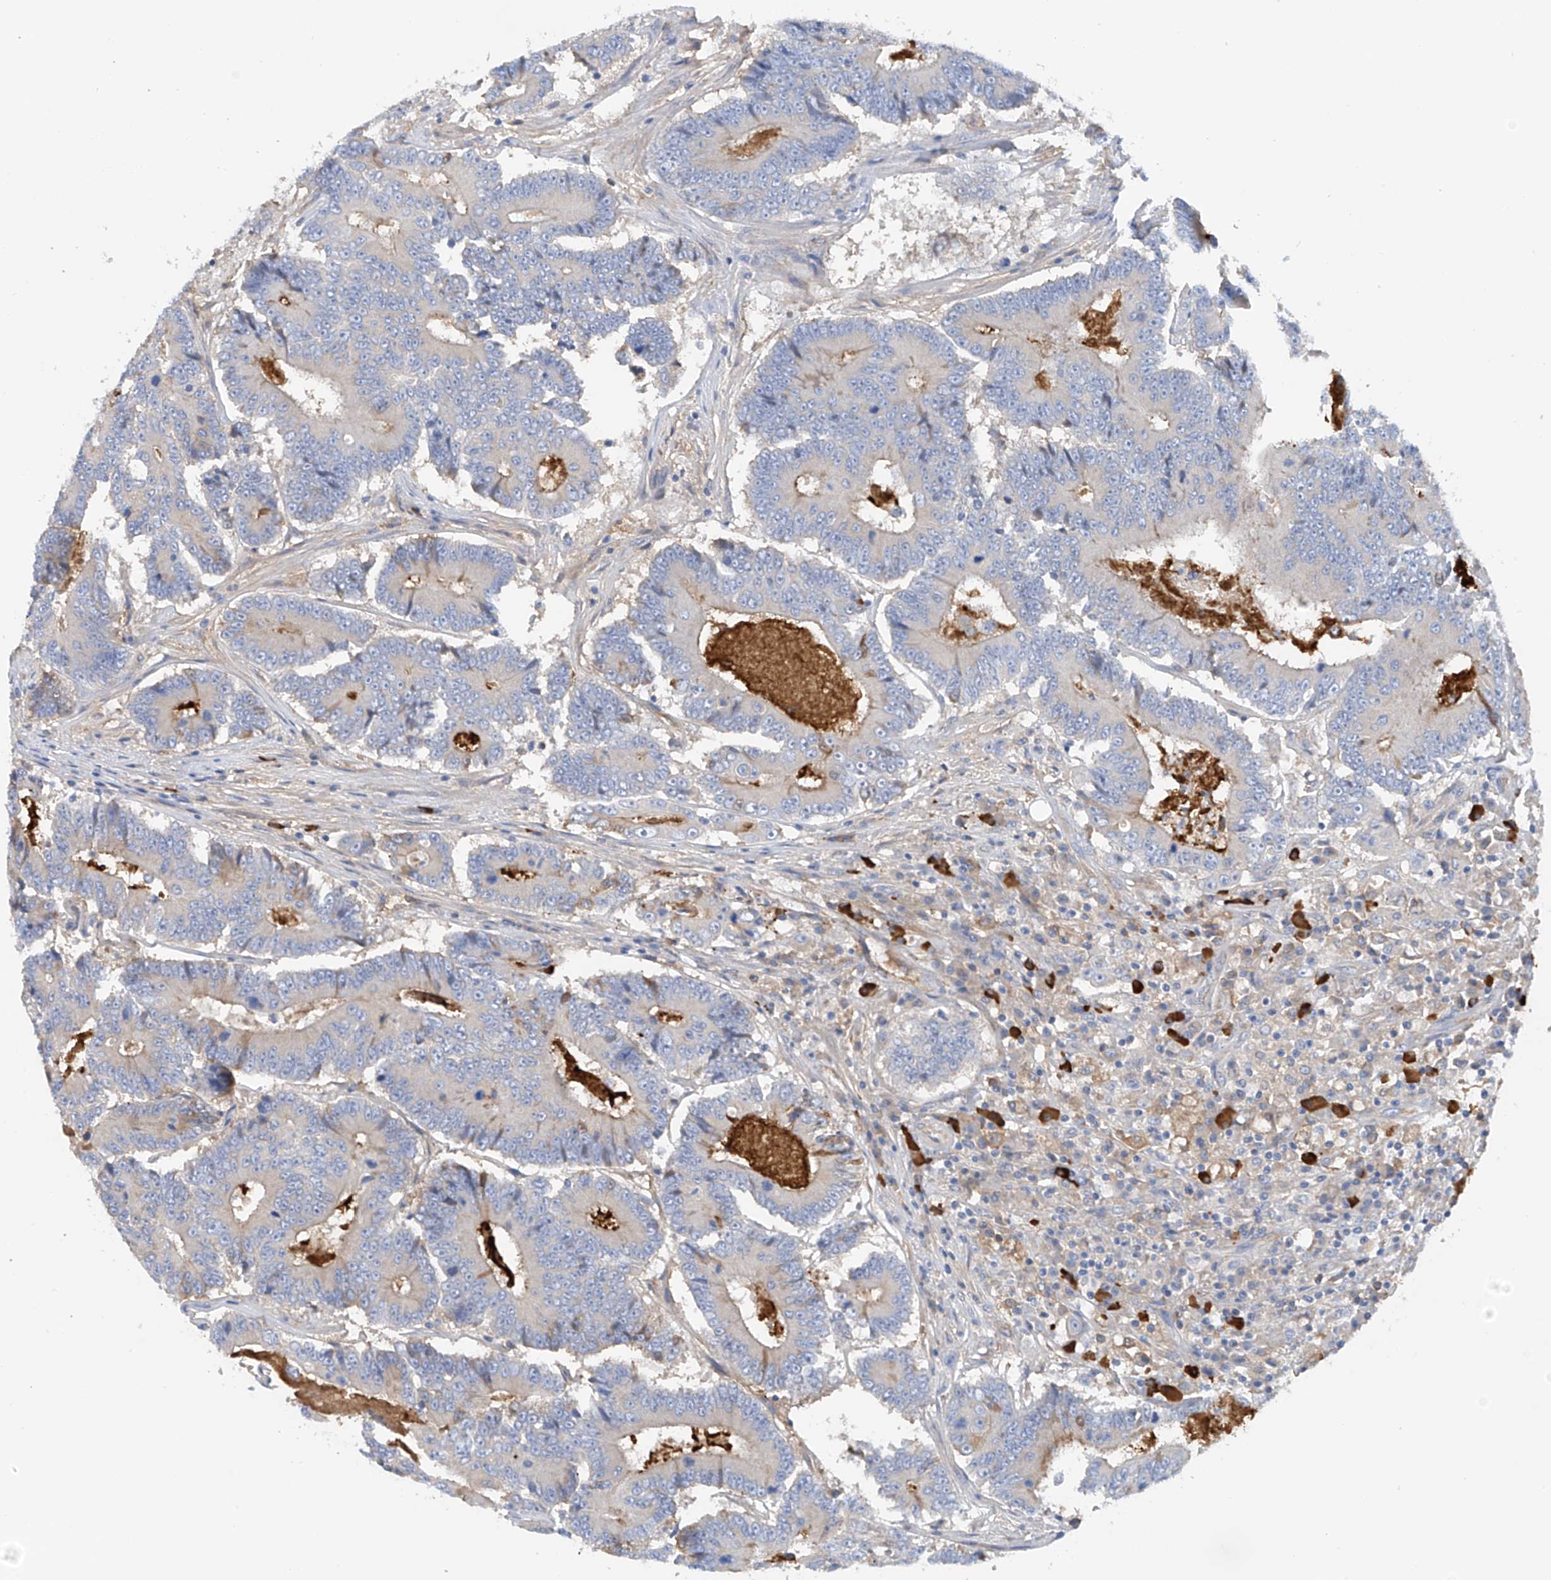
{"staining": {"intensity": "negative", "quantity": "none", "location": "none"}, "tissue": "colorectal cancer", "cell_type": "Tumor cells", "image_type": "cancer", "snomed": [{"axis": "morphology", "description": "Adenocarcinoma, NOS"}, {"axis": "topography", "description": "Colon"}], "caption": "Tumor cells are negative for brown protein staining in colorectal cancer (adenocarcinoma).", "gene": "SLC5A11", "patient": {"sex": "male", "age": 83}}